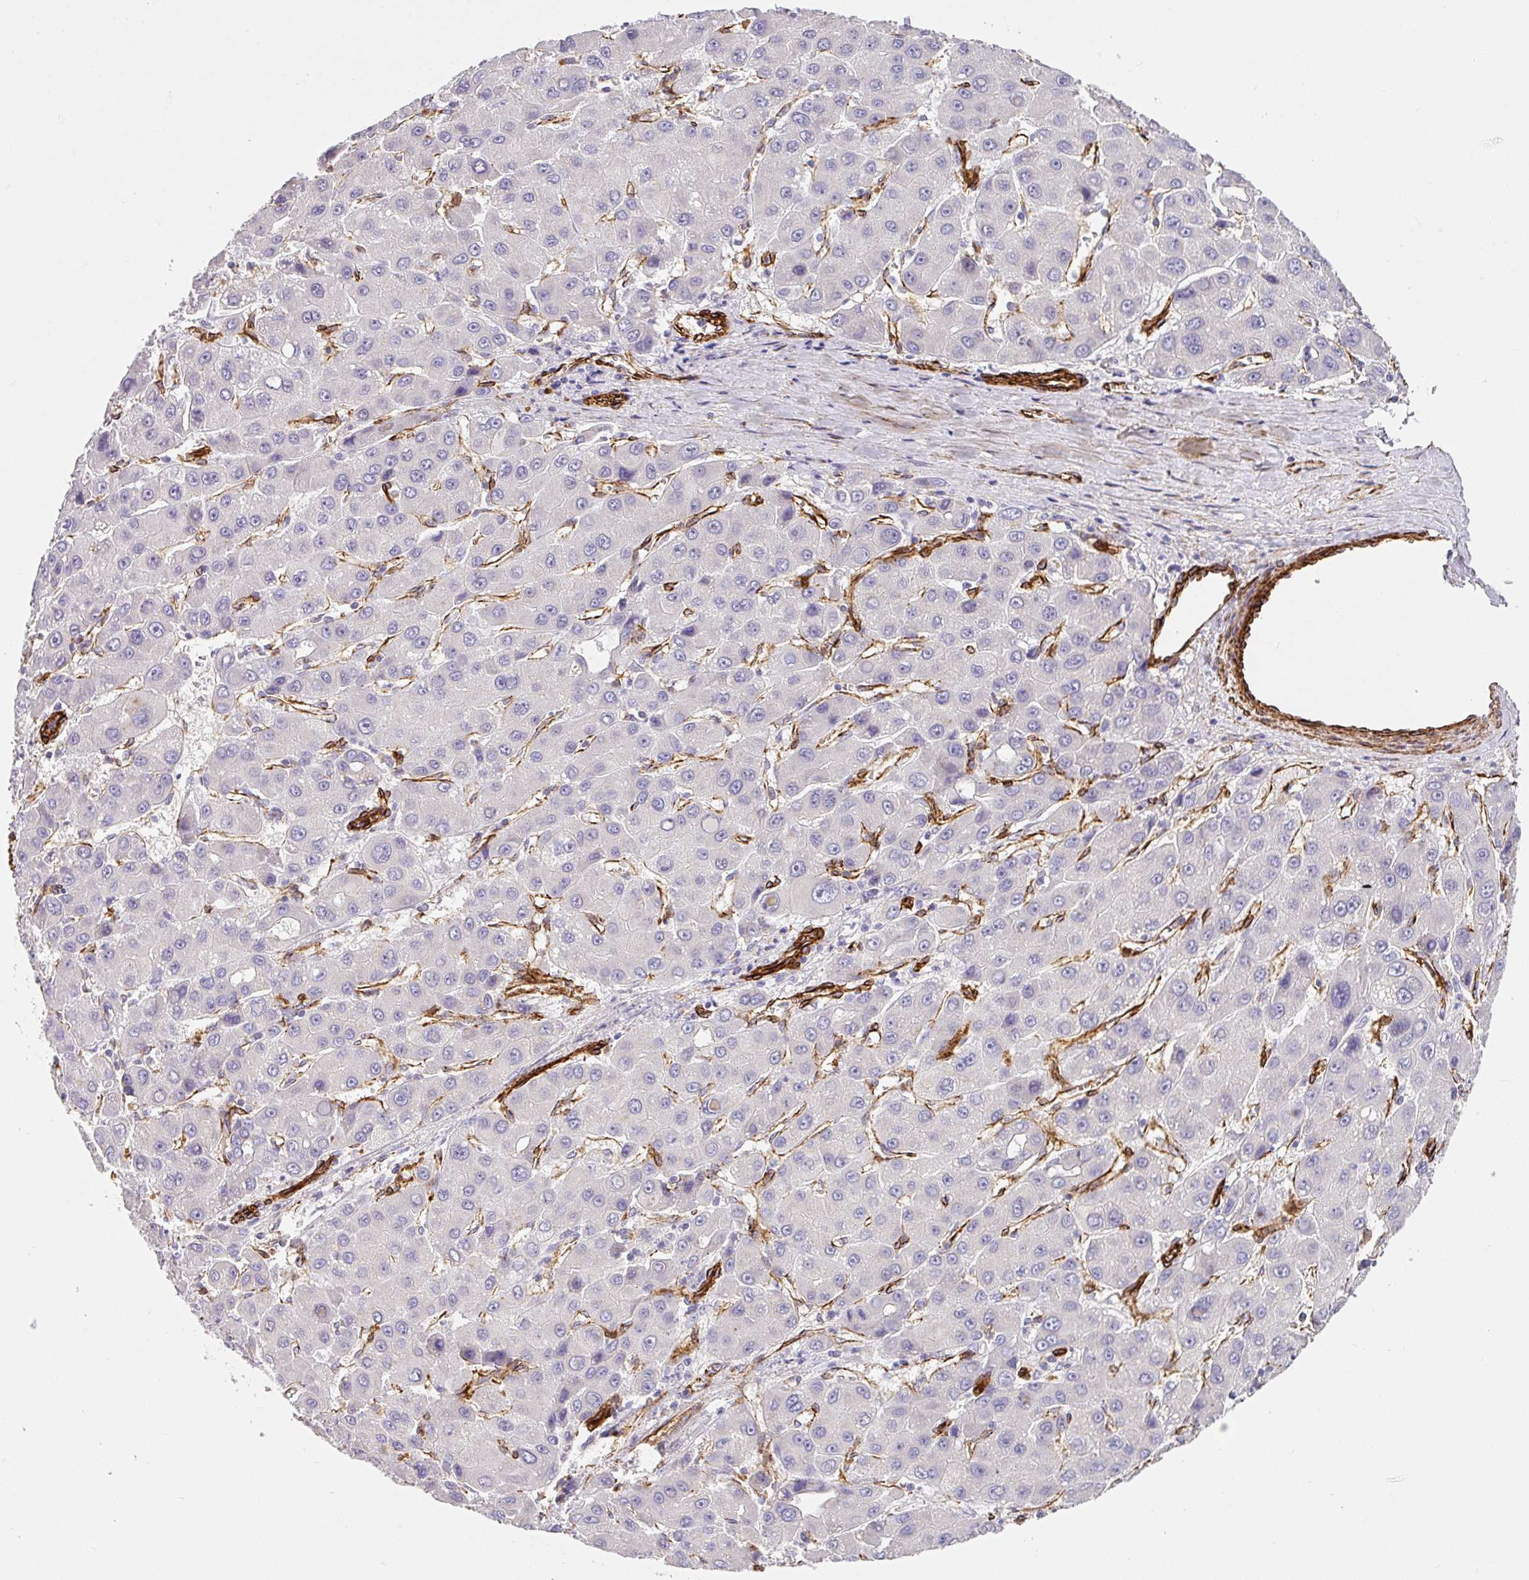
{"staining": {"intensity": "negative", "quantity": "none", "location": "none"}, "tissue": "liver cancer", "cell_type": "Tumor cells", "image_type": "cancer", "snomed": [{"axis": "morphology", "description": "Carcinoma, Hepatocellular, NOS"}, {"axis": "topography", "description": "Liver"}], "caption": "This is an immunohistochemistry (IHC) histopathology image of human liver hepatocellular carcinoma. There is no positivity in tumor cells.", "gene": "SLC25A17", "patient": {"sex": "male", "age": 55}}